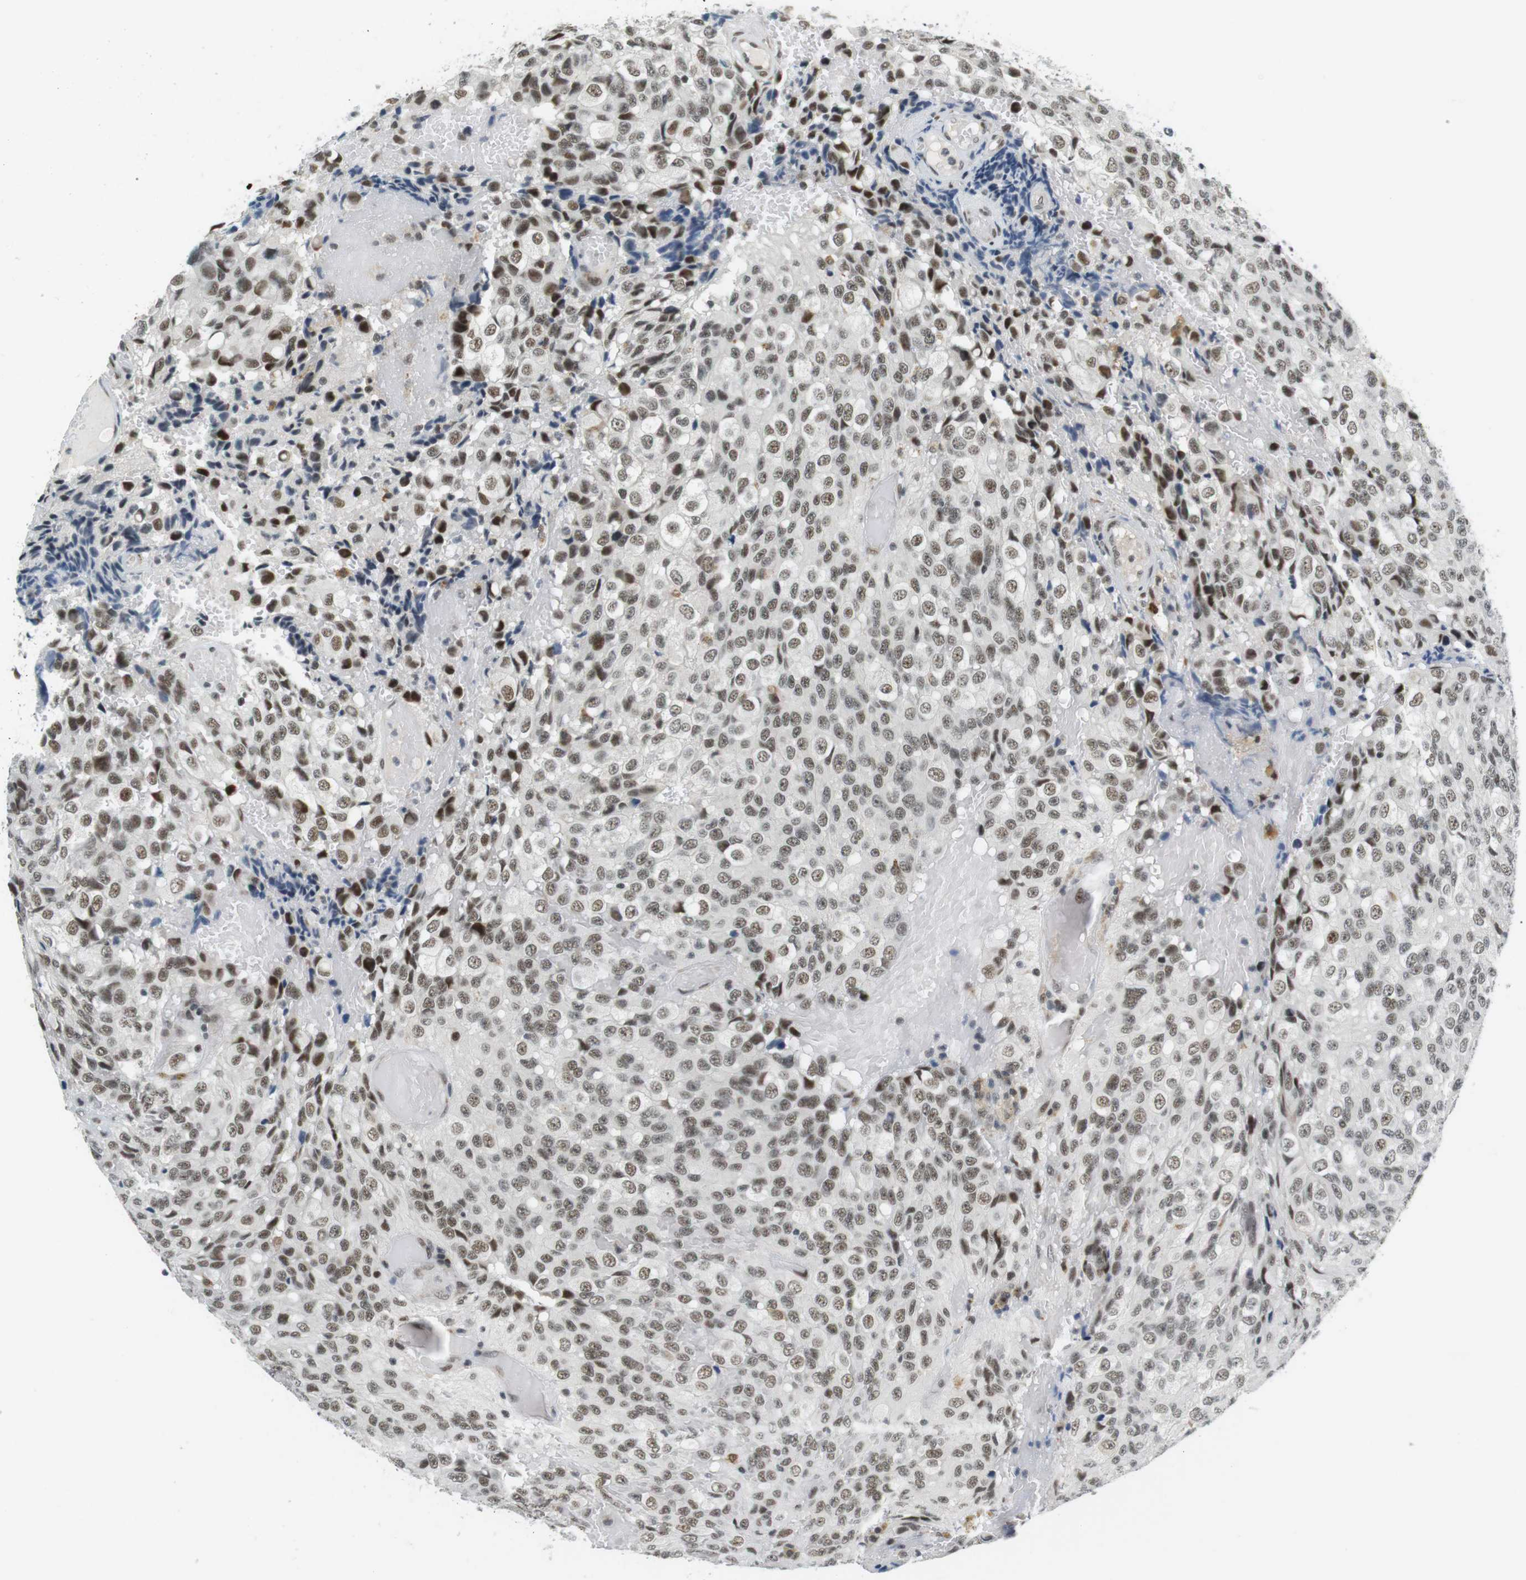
{"staining": {"intensity": "moderate", "quantity": ">75%", "location": "nuclear"}, "tissue": "glioma", "cell_type": "Tumor cells", "image_type": "cancer", "snomed": [{"axis": "morphology", "description": "Glioma, malignant, High grade"}, {"axis": "topography", "description": "Brain"}], "caption": "Tumor cells reveal medium levels of moderate nuclear staining in about >75% of cells in human glioma.", "gene": "RNF38", "patient": {"sex": "male", "age": 32}}